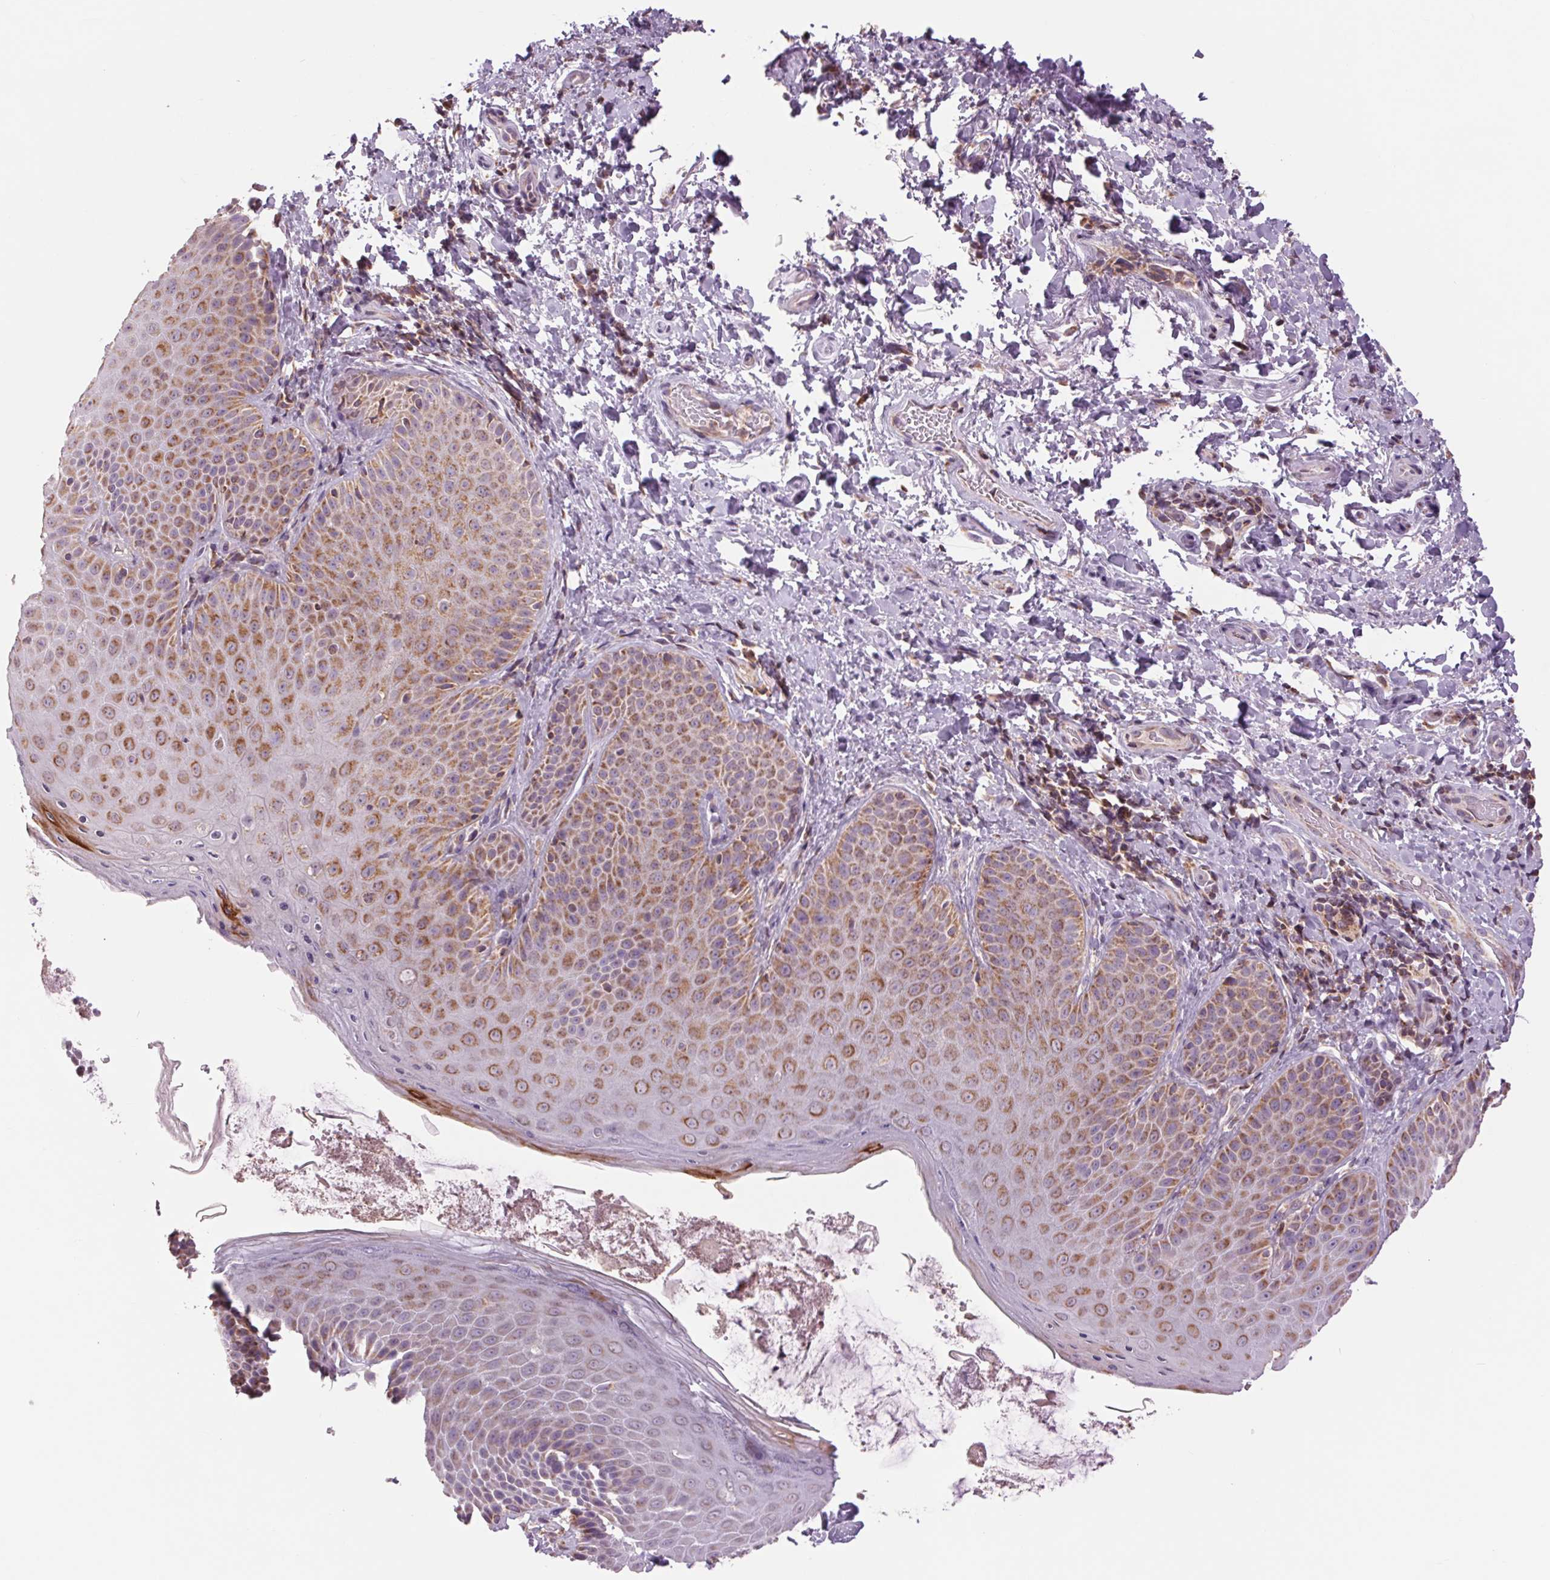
{"staining": {"intensity": "moderate", "quantity": ">75%", "location": "cytoplasmic/membranous"}, "tissue": "skin", "cell_type": "Epidermal cells", "image_type": "normal", "snomed": [{"axis": "morphology", "description": "Normal tissue, NOS"}, {"axis": "topography", "description": "Anal"}, {"axis": "topography", "description": "Peripheral nerve tissue"}], "caption": "This is an image of immunohistochemistry (IHC) staining of benign skin, which shows moderate positivity in the cytoplasmic/membranous of epidermal cells.", "gene": "COX6A1", "patient": {"sex": "male", "age": 51}}